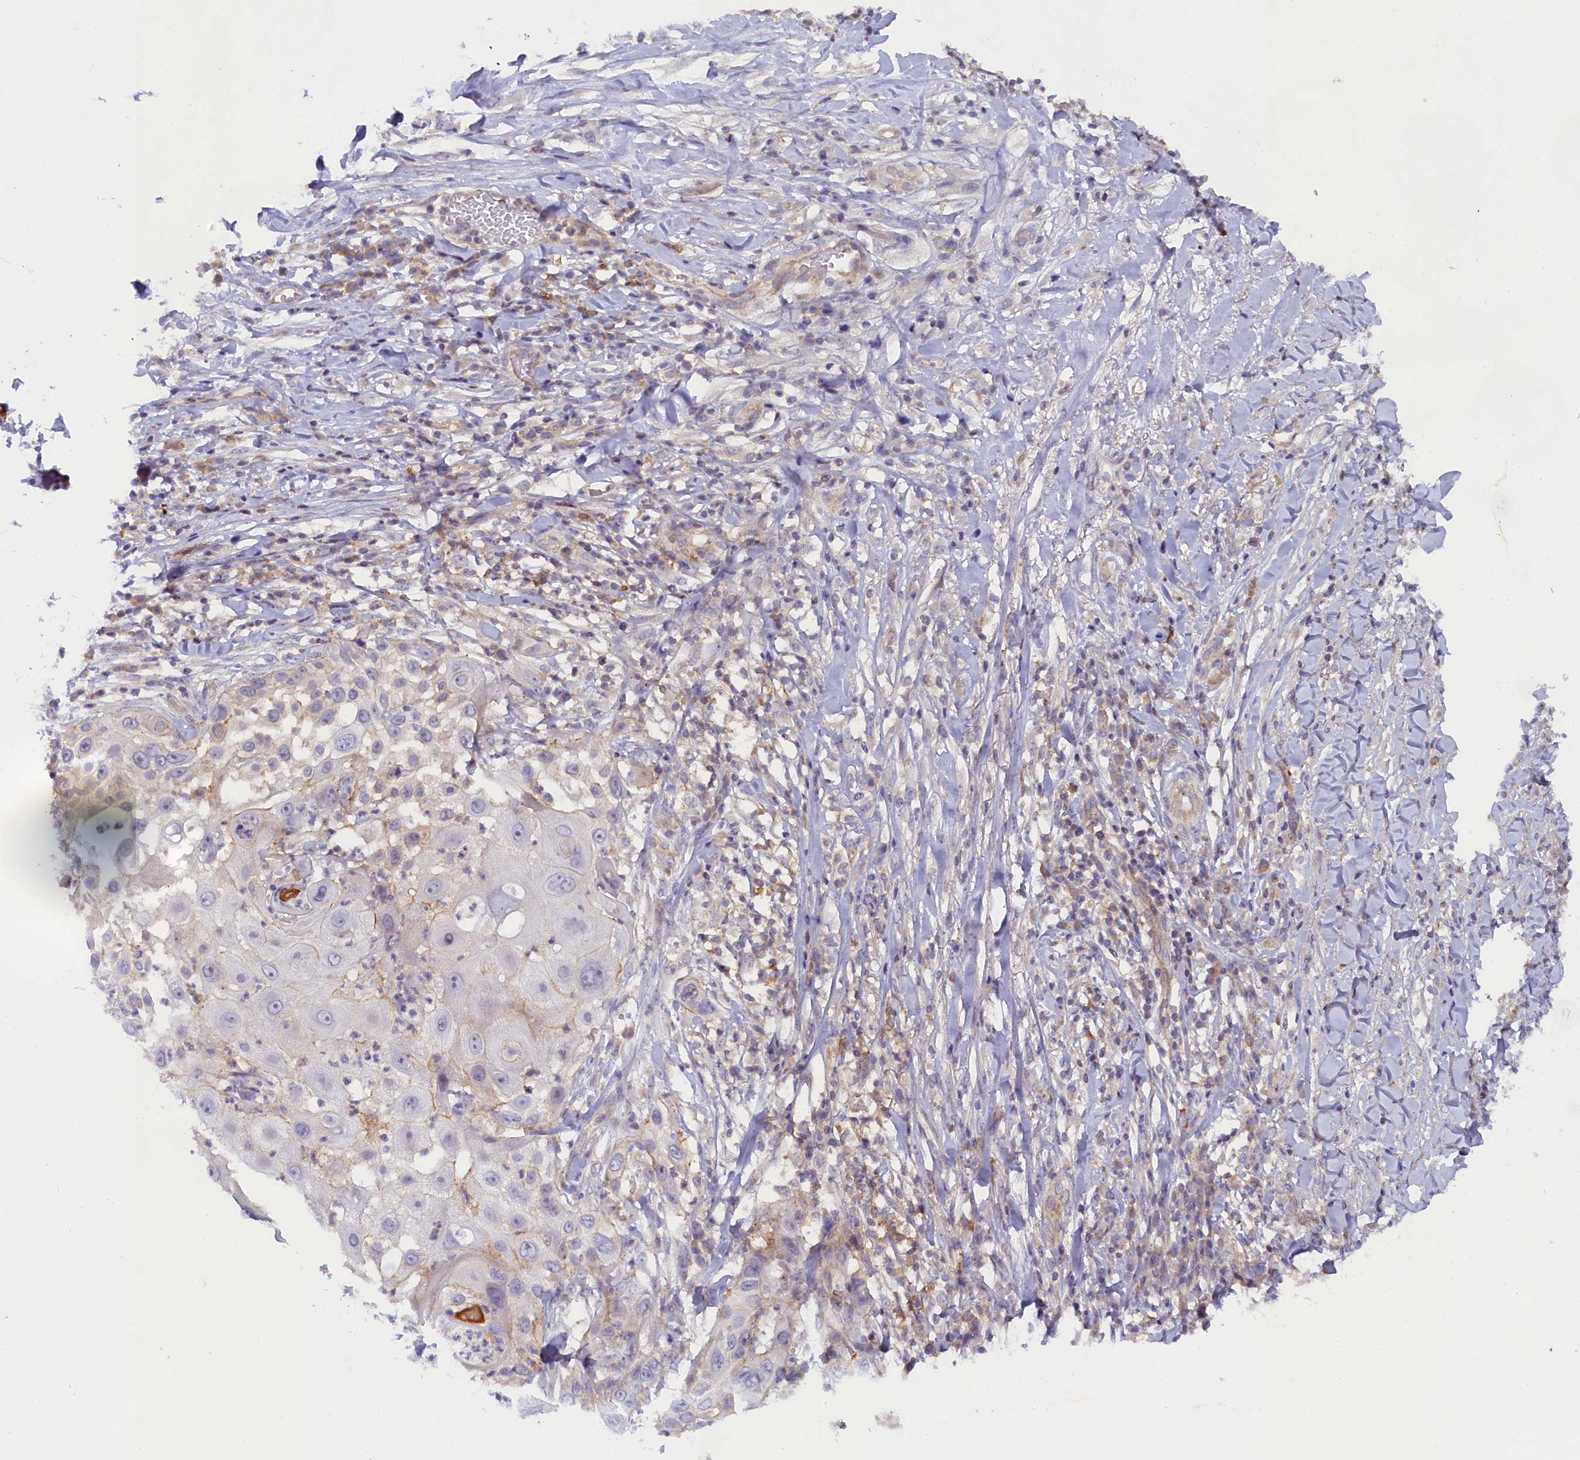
{"staining": {"intensity": "negative", "quantity": "none", "location": "none"}, "tissue": "skin cancer", "cell_type": "Tumor cells", "image_type": "cancer", "snomed": [{"axis": "morphology", "description": "Squamous cell carcinoma, NOS"}, {"axis": "topography", "description": "Skin"}], "caption": "Skin cancer (squamous cell carcinoma) stained for a protein using immunohistochemistry (IHC) demonstrates no positivity tumor cells.", "gene": "CCL23", "patient": {"sex": "female", "age": 44}}